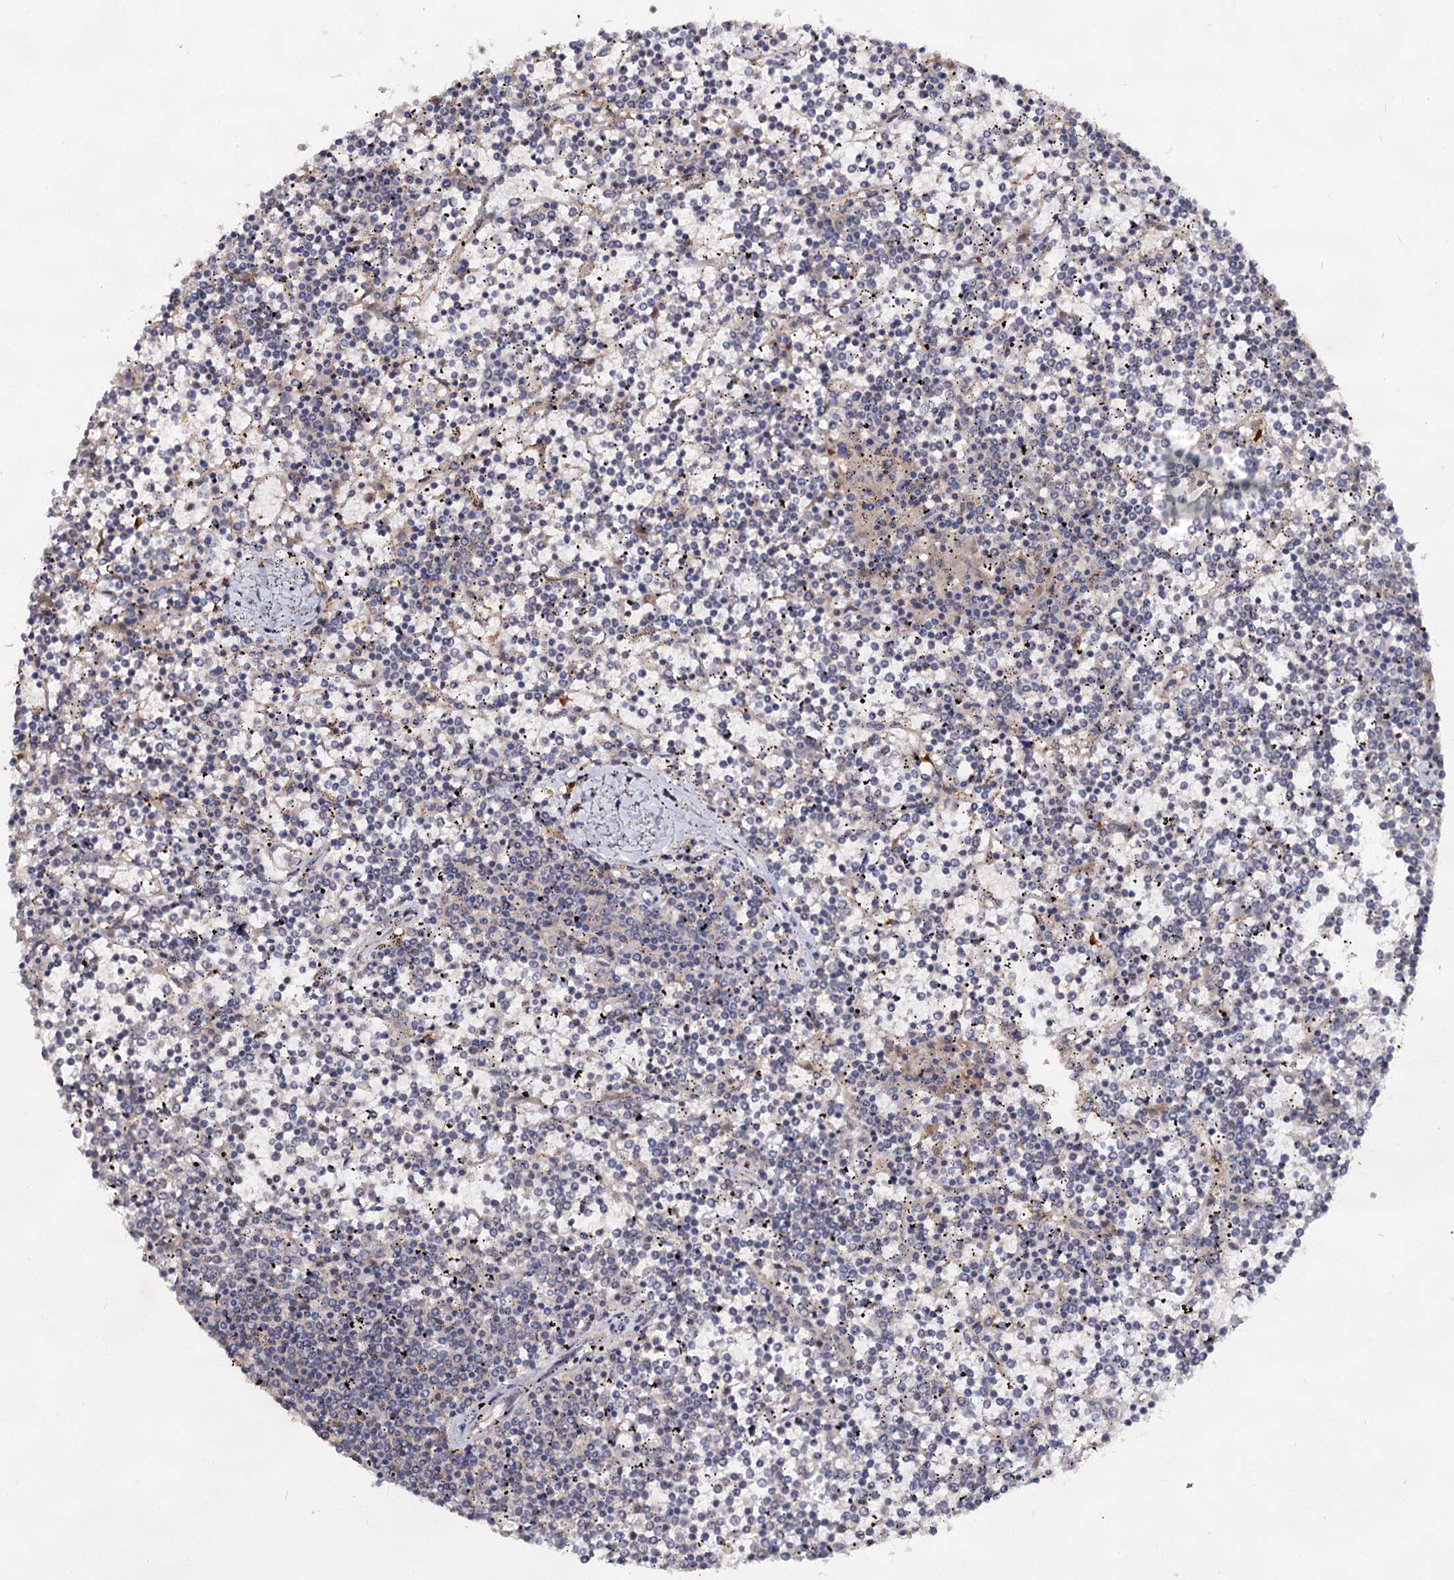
{"staining": {"intensity": "negative", "quantity": "none", "location": "none"}, "tissue": "lymphoma", "cell_type": "Tumor cells", "image_type": "cancer", "snomed": [{"axis": "morphology", "description": "Malignant lymphoma, non-Hodgkin's type, Low grade"}, {"axis": "topography", "description": "Spleen"}], "caption": "This micrograph is of low-grade malignant lymphoma, non-Hodgkin's type stained with immunohistochemistry (IHC) to label a protein in brown with the nuclei are counter-stained blue. There is no positivity in tumor cells. The staining is performed using DAB brown chromogen with nuclei counter-stained in using hematoxylin.", "gene": "ACTR6", "patient": {"sex": "female", "age": 19}}